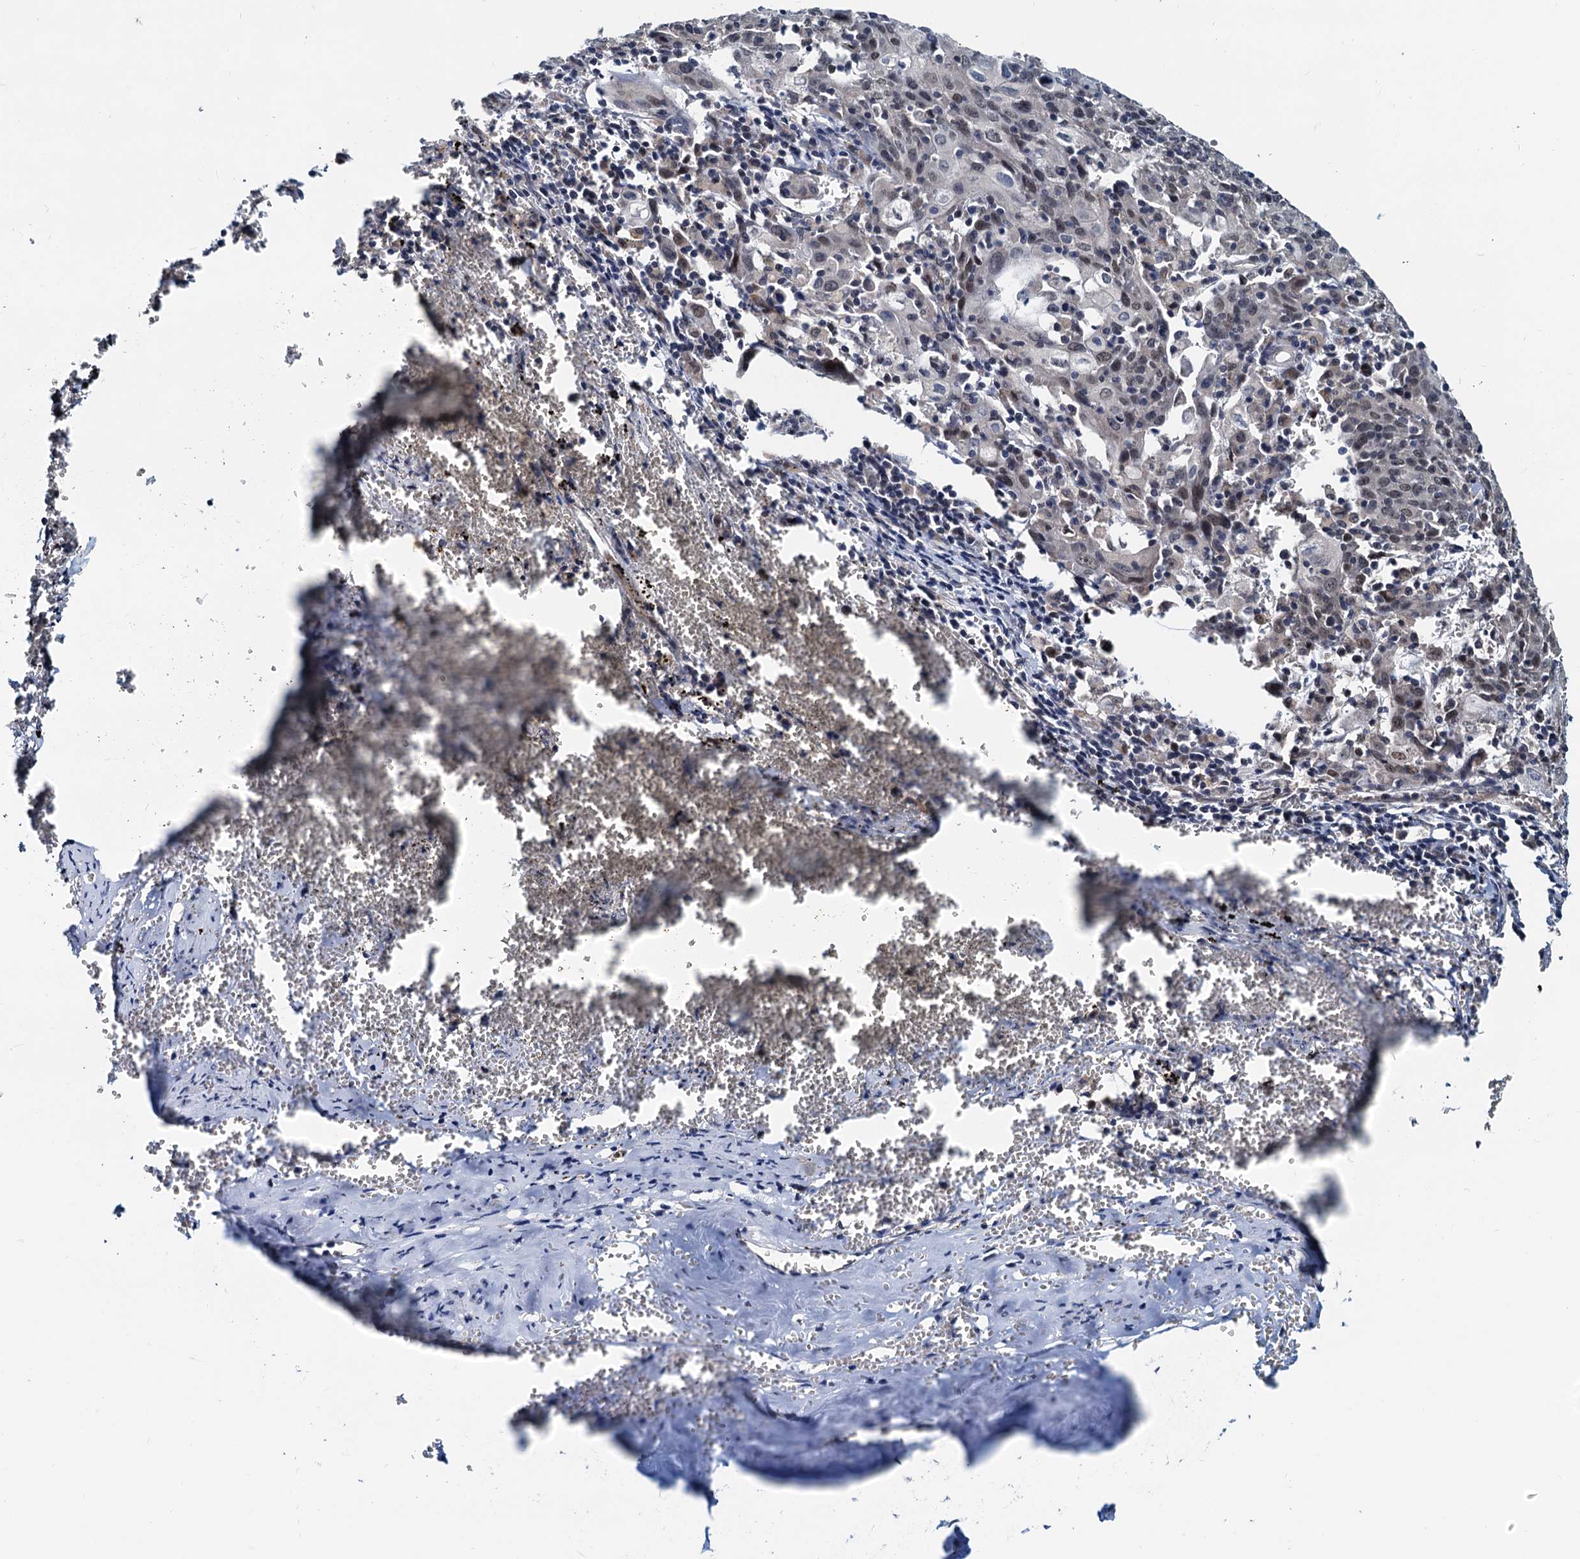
{"staining": {"intensity": "negative", "quantity": "none", "location": "none"}, "tissue": "cervical cancer", "cell_type": "Tumor cells", "image_type": "cancer", "snomed": [{"axis": "morphology", "description": "Squamous cell carcinoma, NOS"}, {"axis": "topography", "description": "Cervix"}], "caption": "IHC image of human squamous cell carcinoma (cervical) stained for a protein (brown), which exhibits no positivity in tumor cells.", "gene": "MCMBP", "patient": {"sex": "female", "age": 67}}